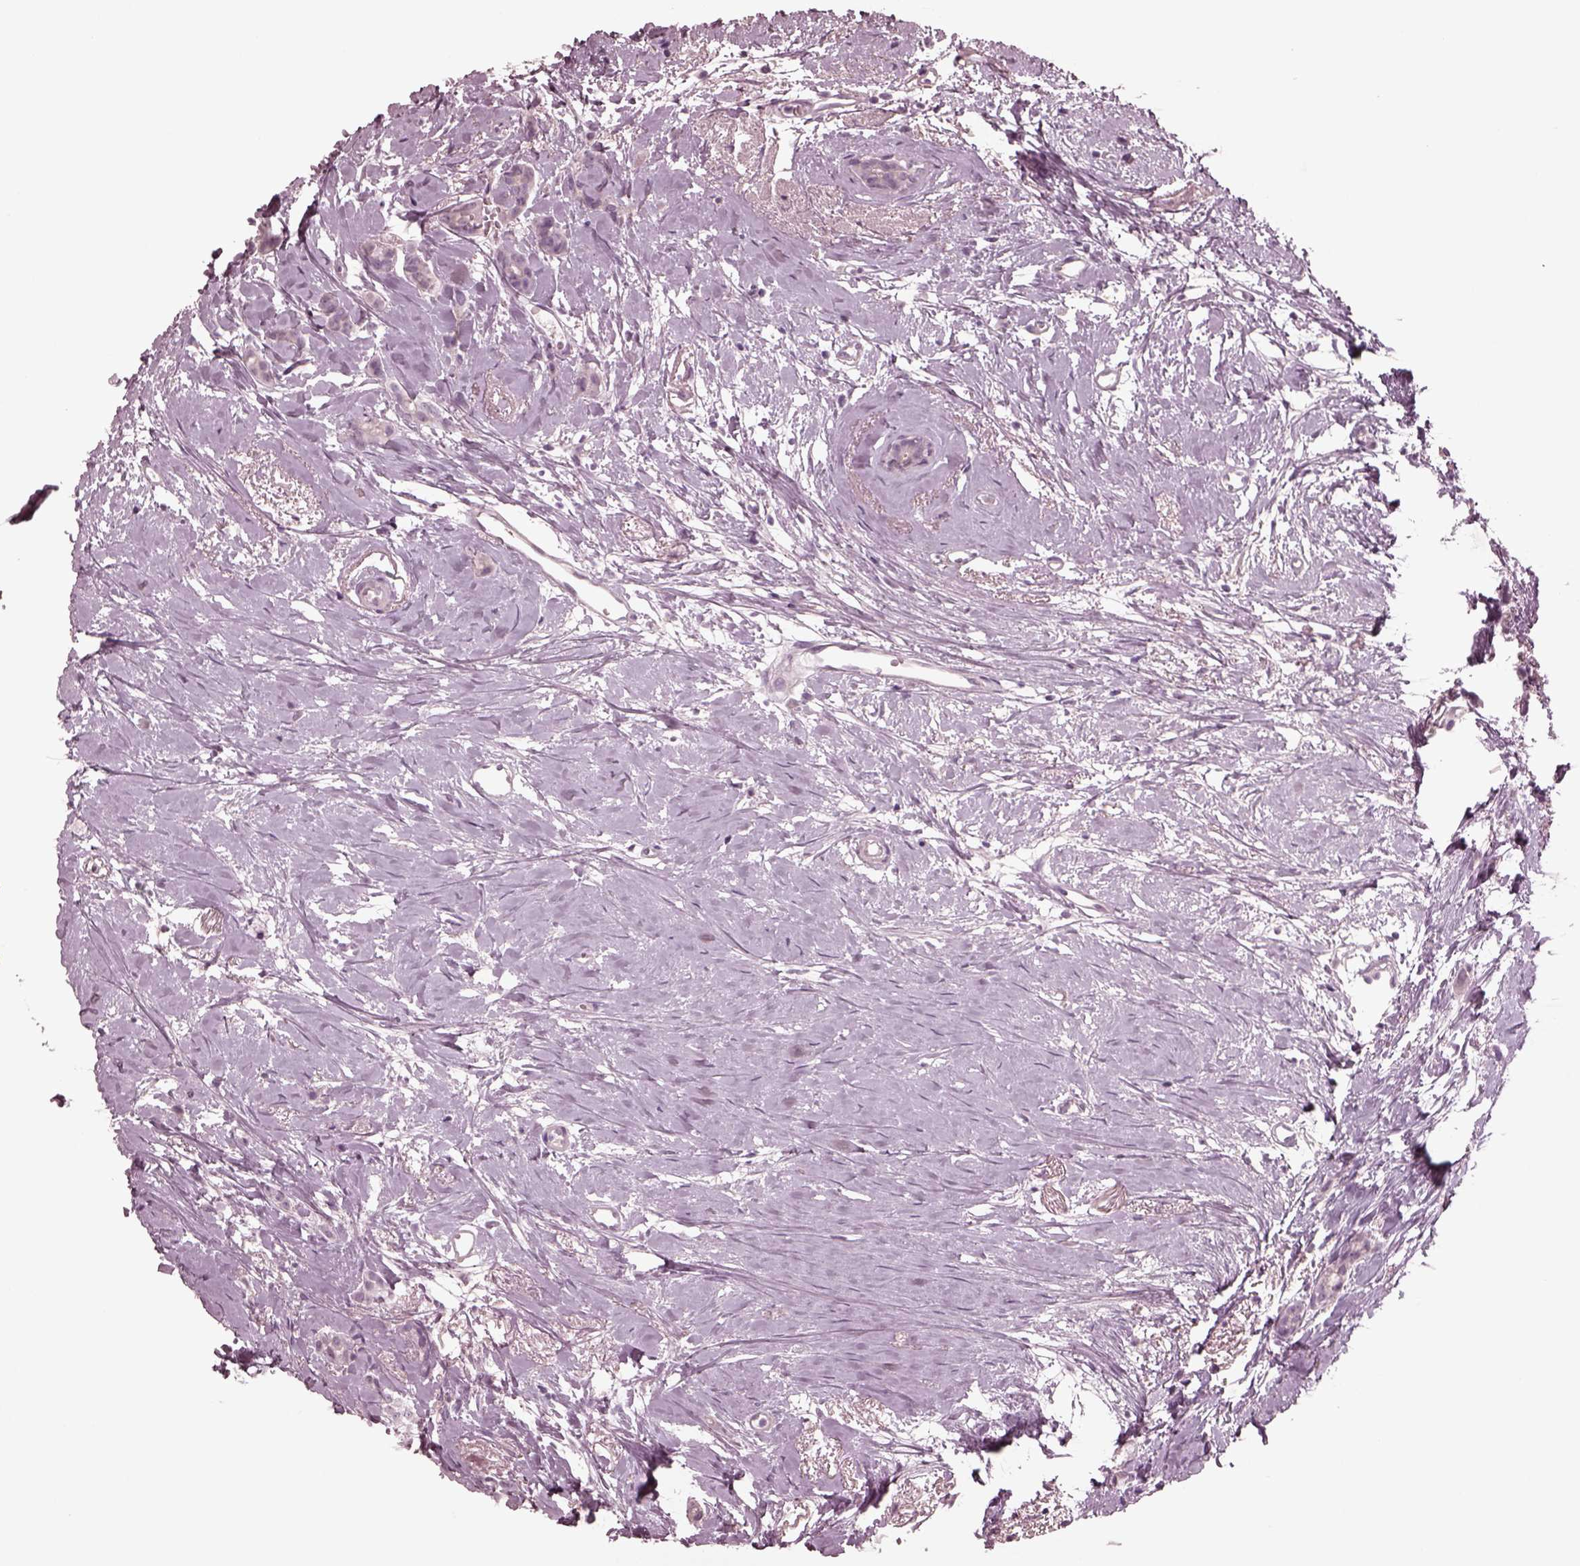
{"staining": {"intensity": "negative", "quantity": "none", "location": "none"}, "tissue": "breast cancer", "cell_type": "Tumor cells", "image_type": "cancer", "snomed": [{"axis": "morphology", "description": "Duct carcinoma"}, {"axis": "topography", "description": "Breast"}], "caption": "The photomicrograph demonstrates no significant positivity in tumor cells of infiltrating ductal carcinoma (breast).", "gene": "YY2", "patient": {"sex": "female", "age": 40}}